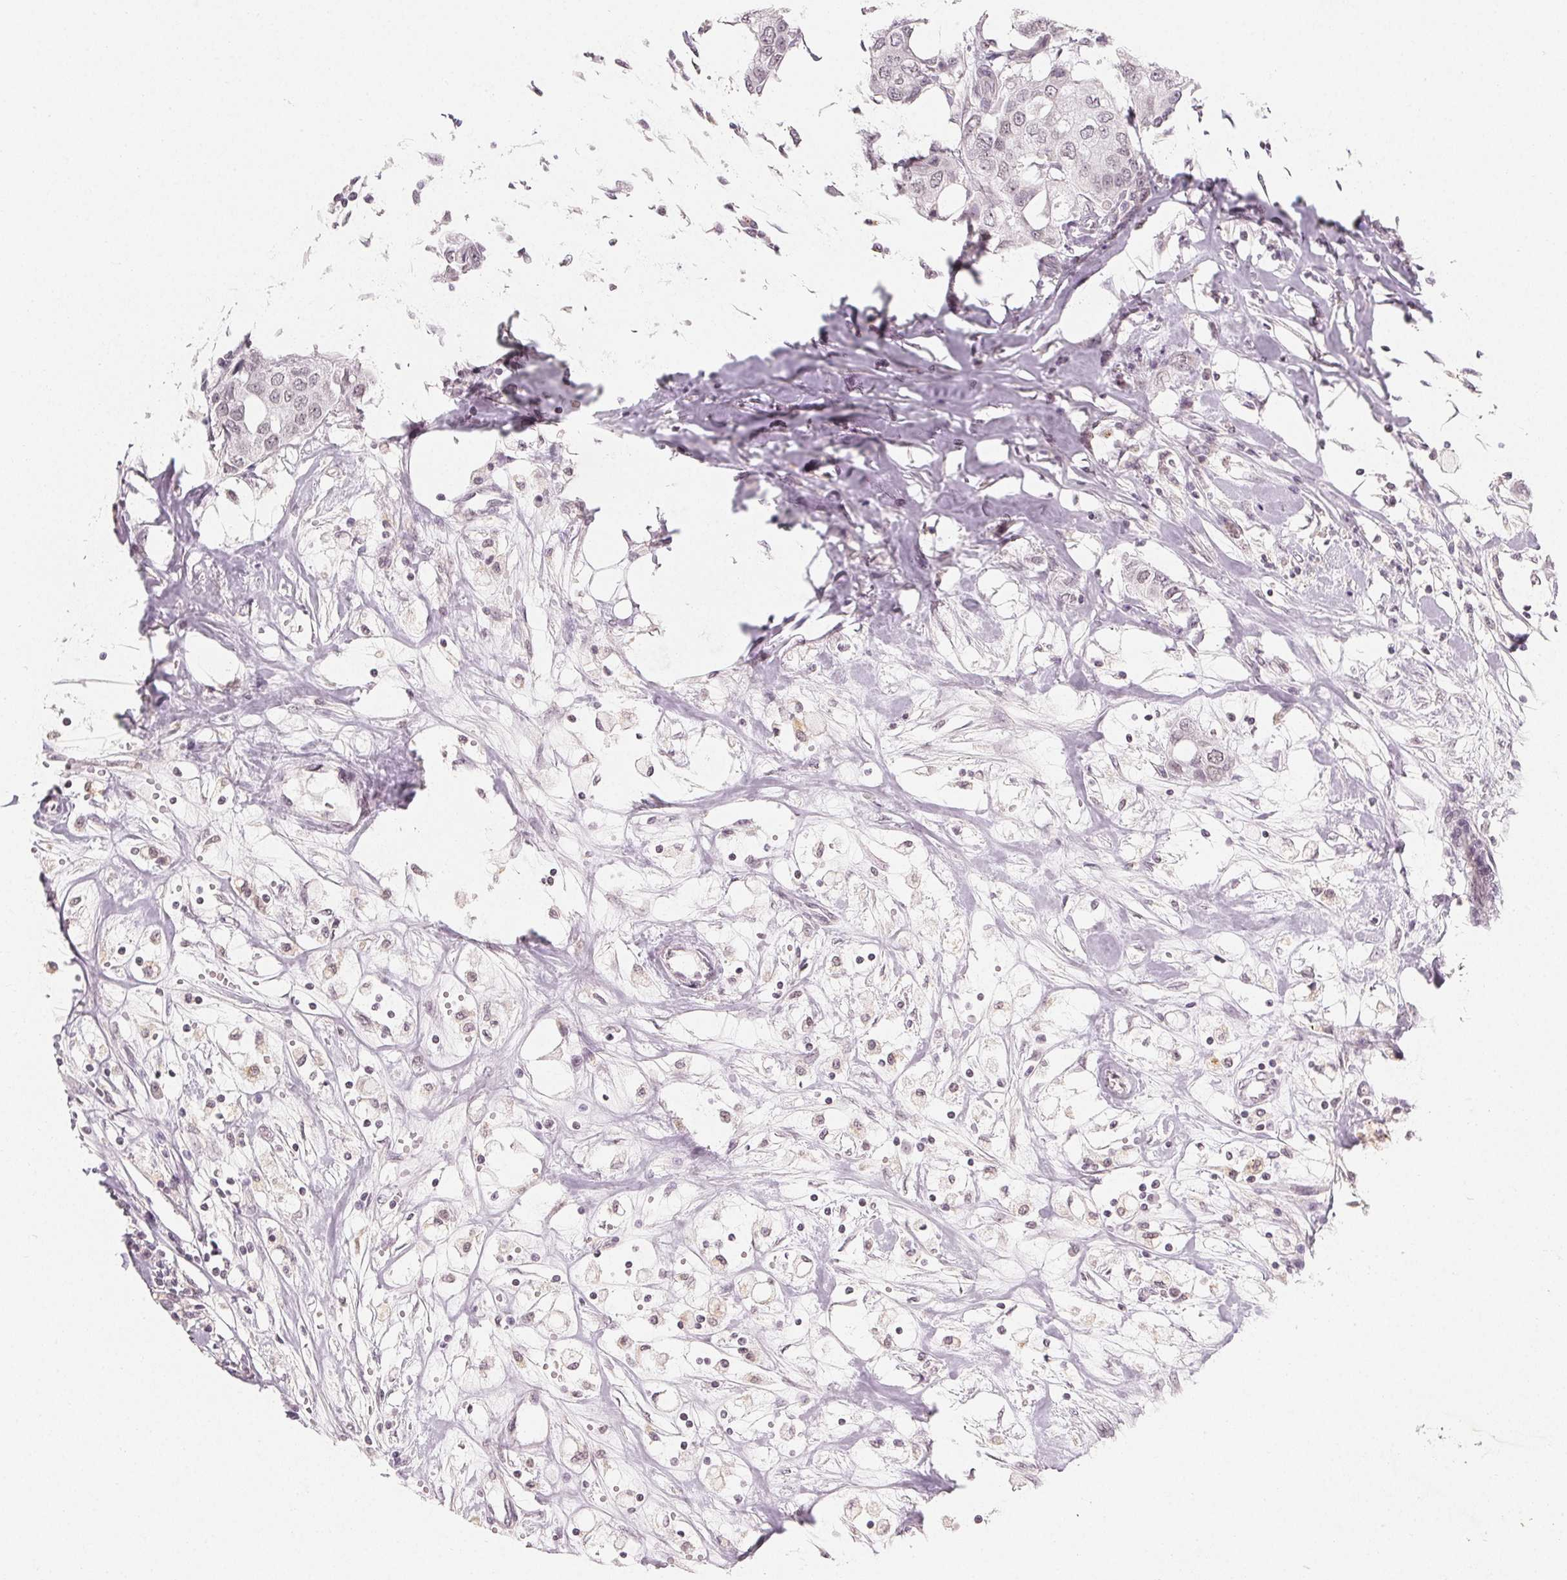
{"staining": {"intensity": "weak", "quantity": "<25%", "location": "nuclear"}, "tissue": "breast cancer", "cell_type": "Tumor cells", "image_type": "cancer", "snomed": [{"axis": "morphology", "description": "Duct carcinoma"}, {"axis": "topography", "description": "Breast"}], "caption": "This is a histopathology image of IHC staining of infiltrating ductal carcinoma (breast), which shows no expression in tumor cells.", "gene": "NXF3", "patient": {"sex": "female", "age": 80}}